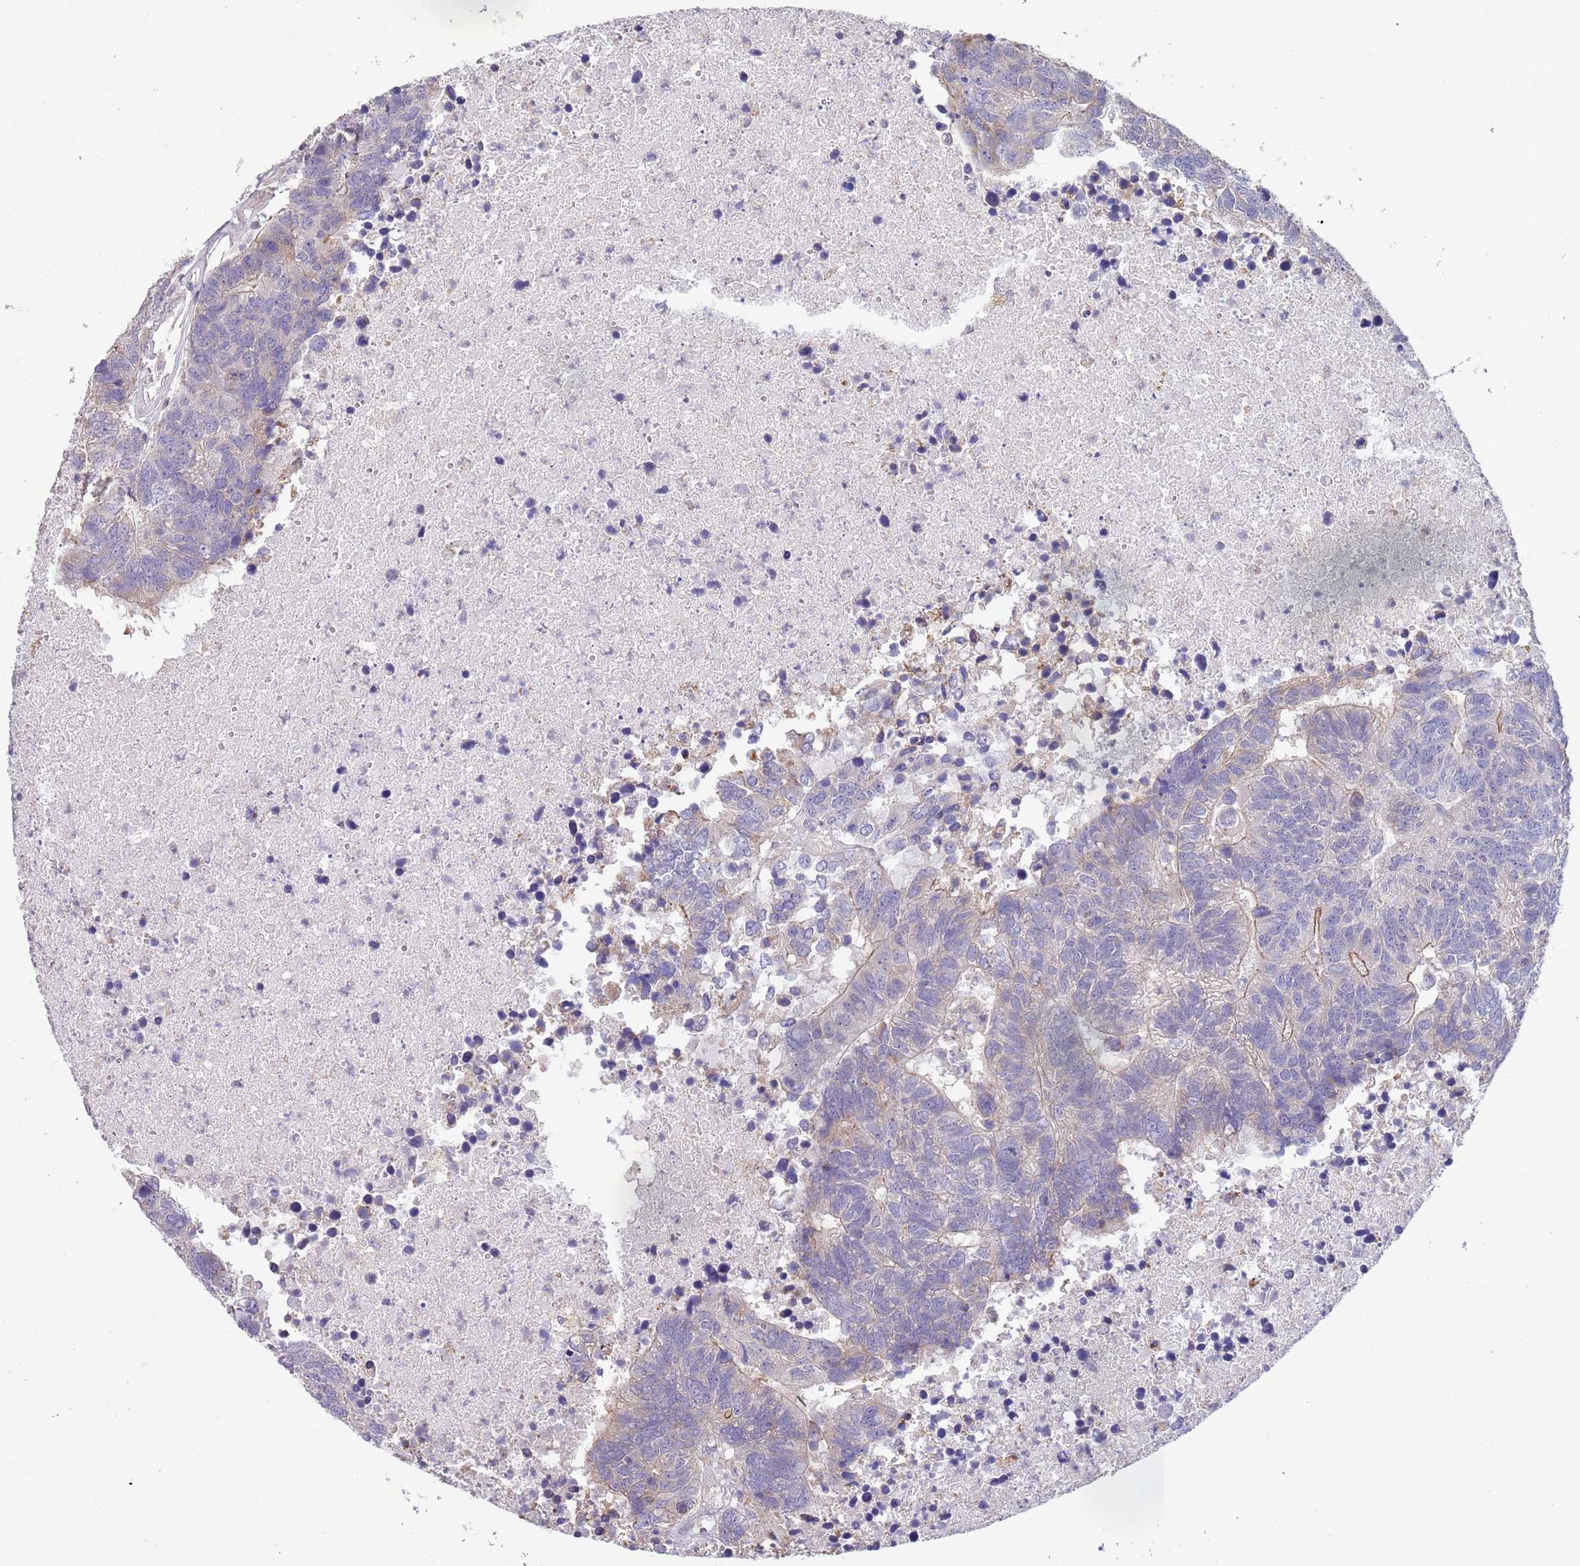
{"staining": {"intensity": "weak", "quantity": "<25%", "location": "cytoplasmic/membranous"}, "tissue": "colorectal cancer", "cell_type": "Tumor cells", "image_type": "cancer", "snomed": [{"axis": "morphology", "description": "Adenocarcinoma, NOS"}, {"axis": "topography", "description": "Colon"}], "caption": "Colorectal cancer (adenocarcinoma) stained for a protein using immunohistochemistry (IHC) shows no expression tumor cells.", "gene": "SUSD1", "patient": {"sex": "female", "age": 48}}